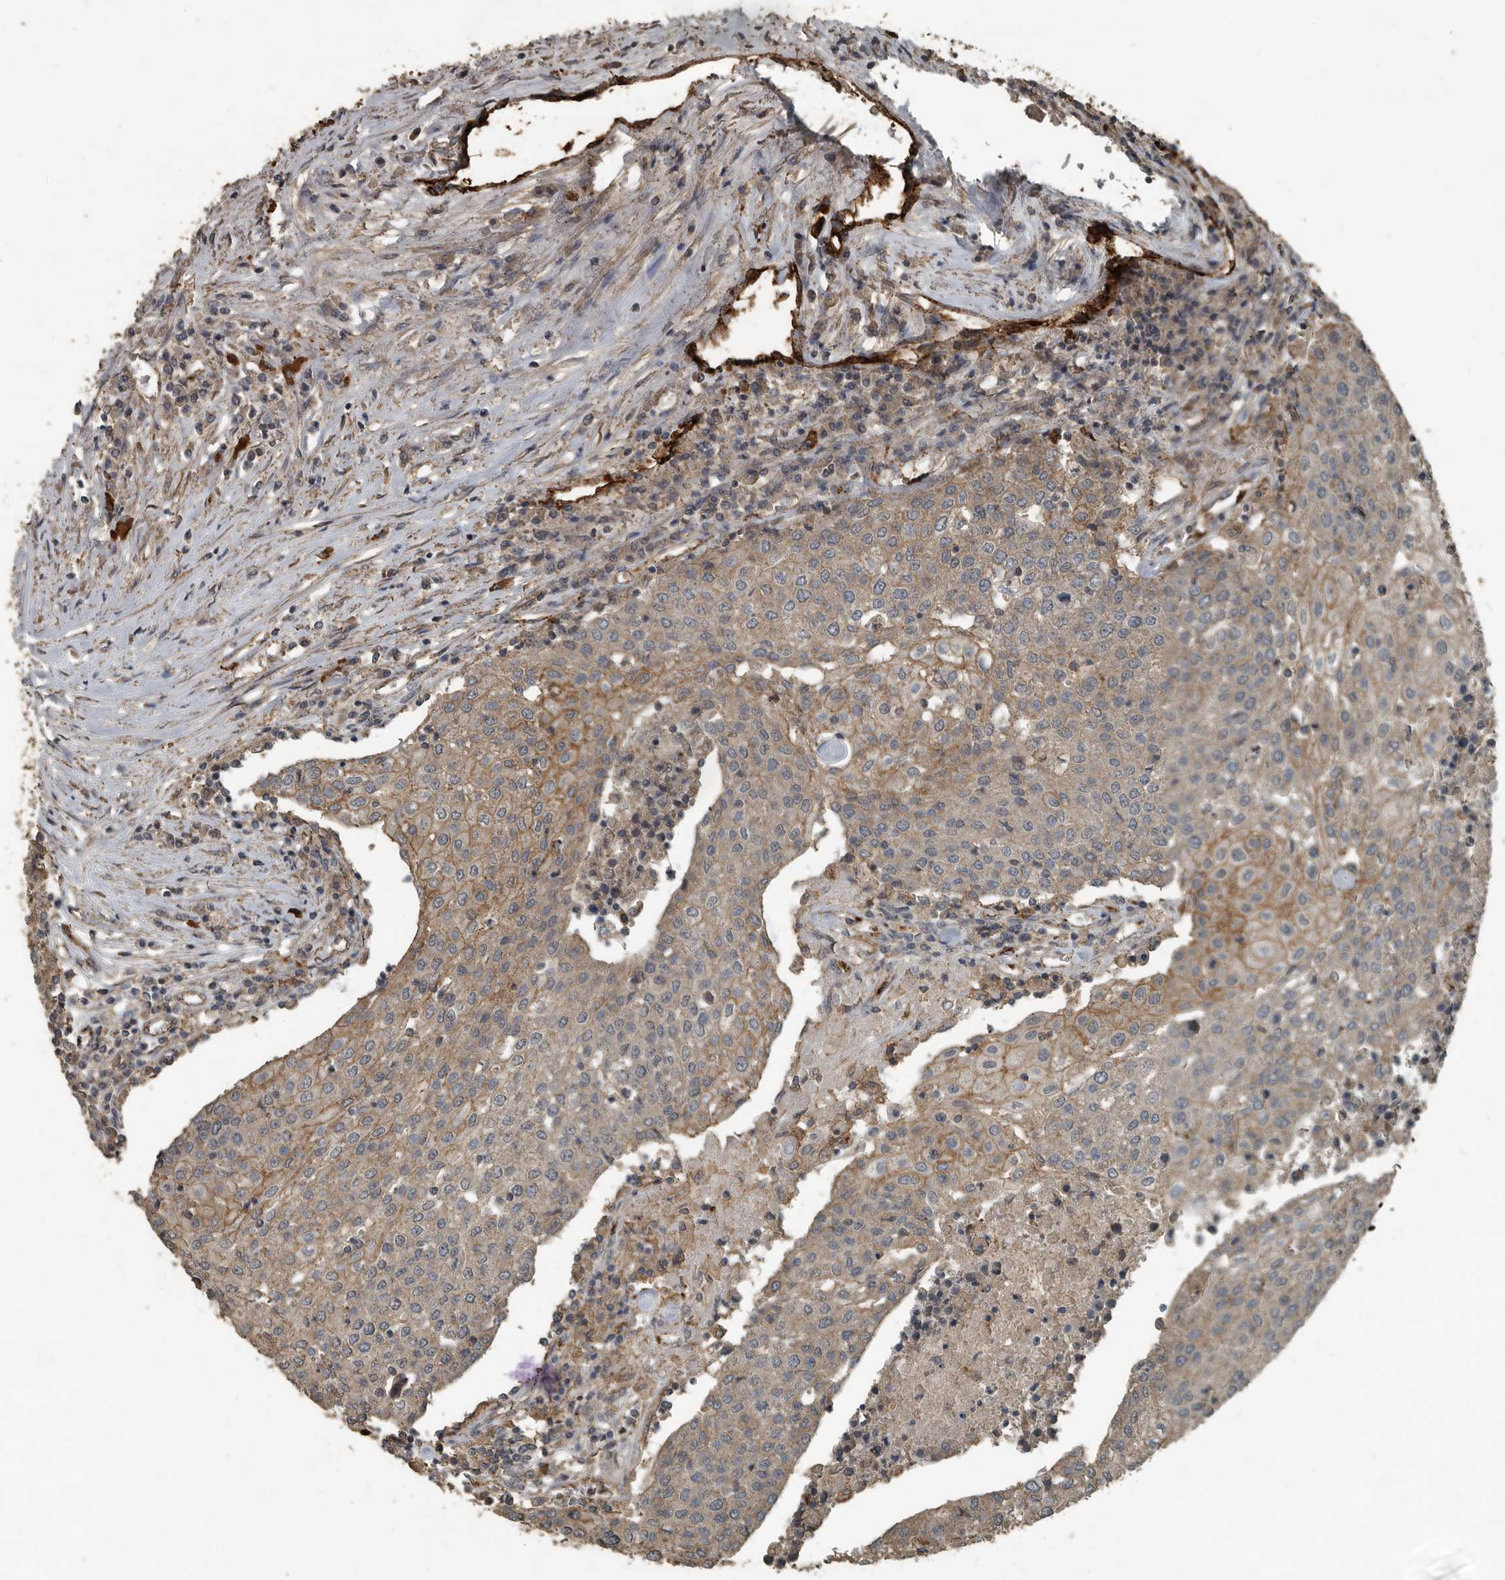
{"staining": {"intensity": "weak", "quantity": "<25%", "location": "cytoplasmic/membranous"}, "tissue": "urothelial cancer", "cell_type": "Tumor cells", "image_type": "cancer", "snomed": [{"axis": "morphology", "description": "Urothelial carcinoma, High grade"}, {"axis": "topography", "description": "Urinary bladder"}], "caption": "Immunohistochemical staining of human urothelial cancer exhibits no significant expression in tumor cells.", "gene": "IL15RA", "patient": {"sex": "female", "age": 85}}